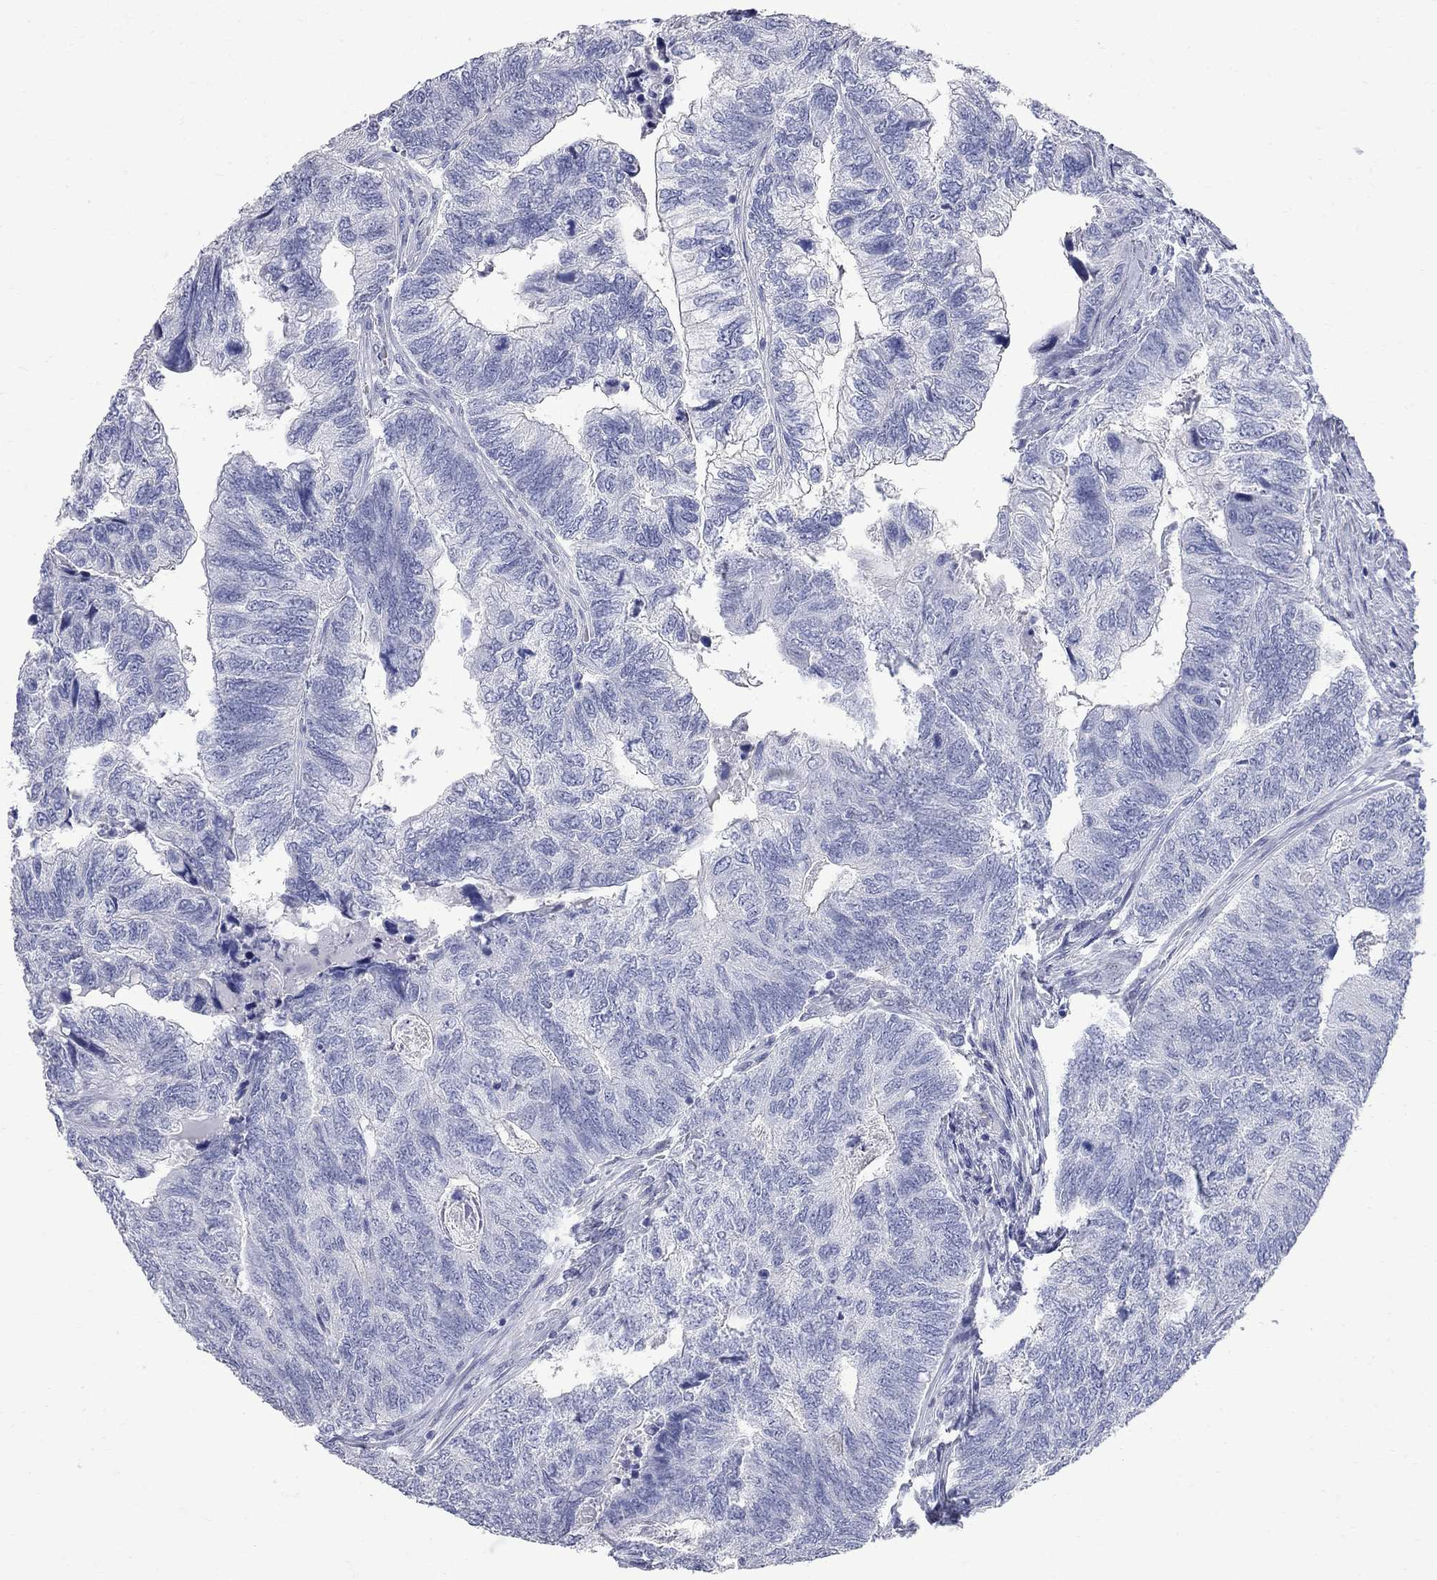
{"staining": {"intensity": "negative", "quantity": "none", "location": "none"}, "tissue": "colorectal cancer", "cell_type": "Tumor cells", "image_type": "cancer", "snomed": [{"axis": "morphology", "description": "Adenocarcinoma, NOS"}, {"axis": "topography", "description": "Colon"}], "caption": "High power microscopy micrograph of an IHC histopathology image of colorectal cancer (adenocarcinoma), revealing no significant expression in tumor cells.", "gene": "BPIFB1", "patient": {"sex": "female", "age": 67}}